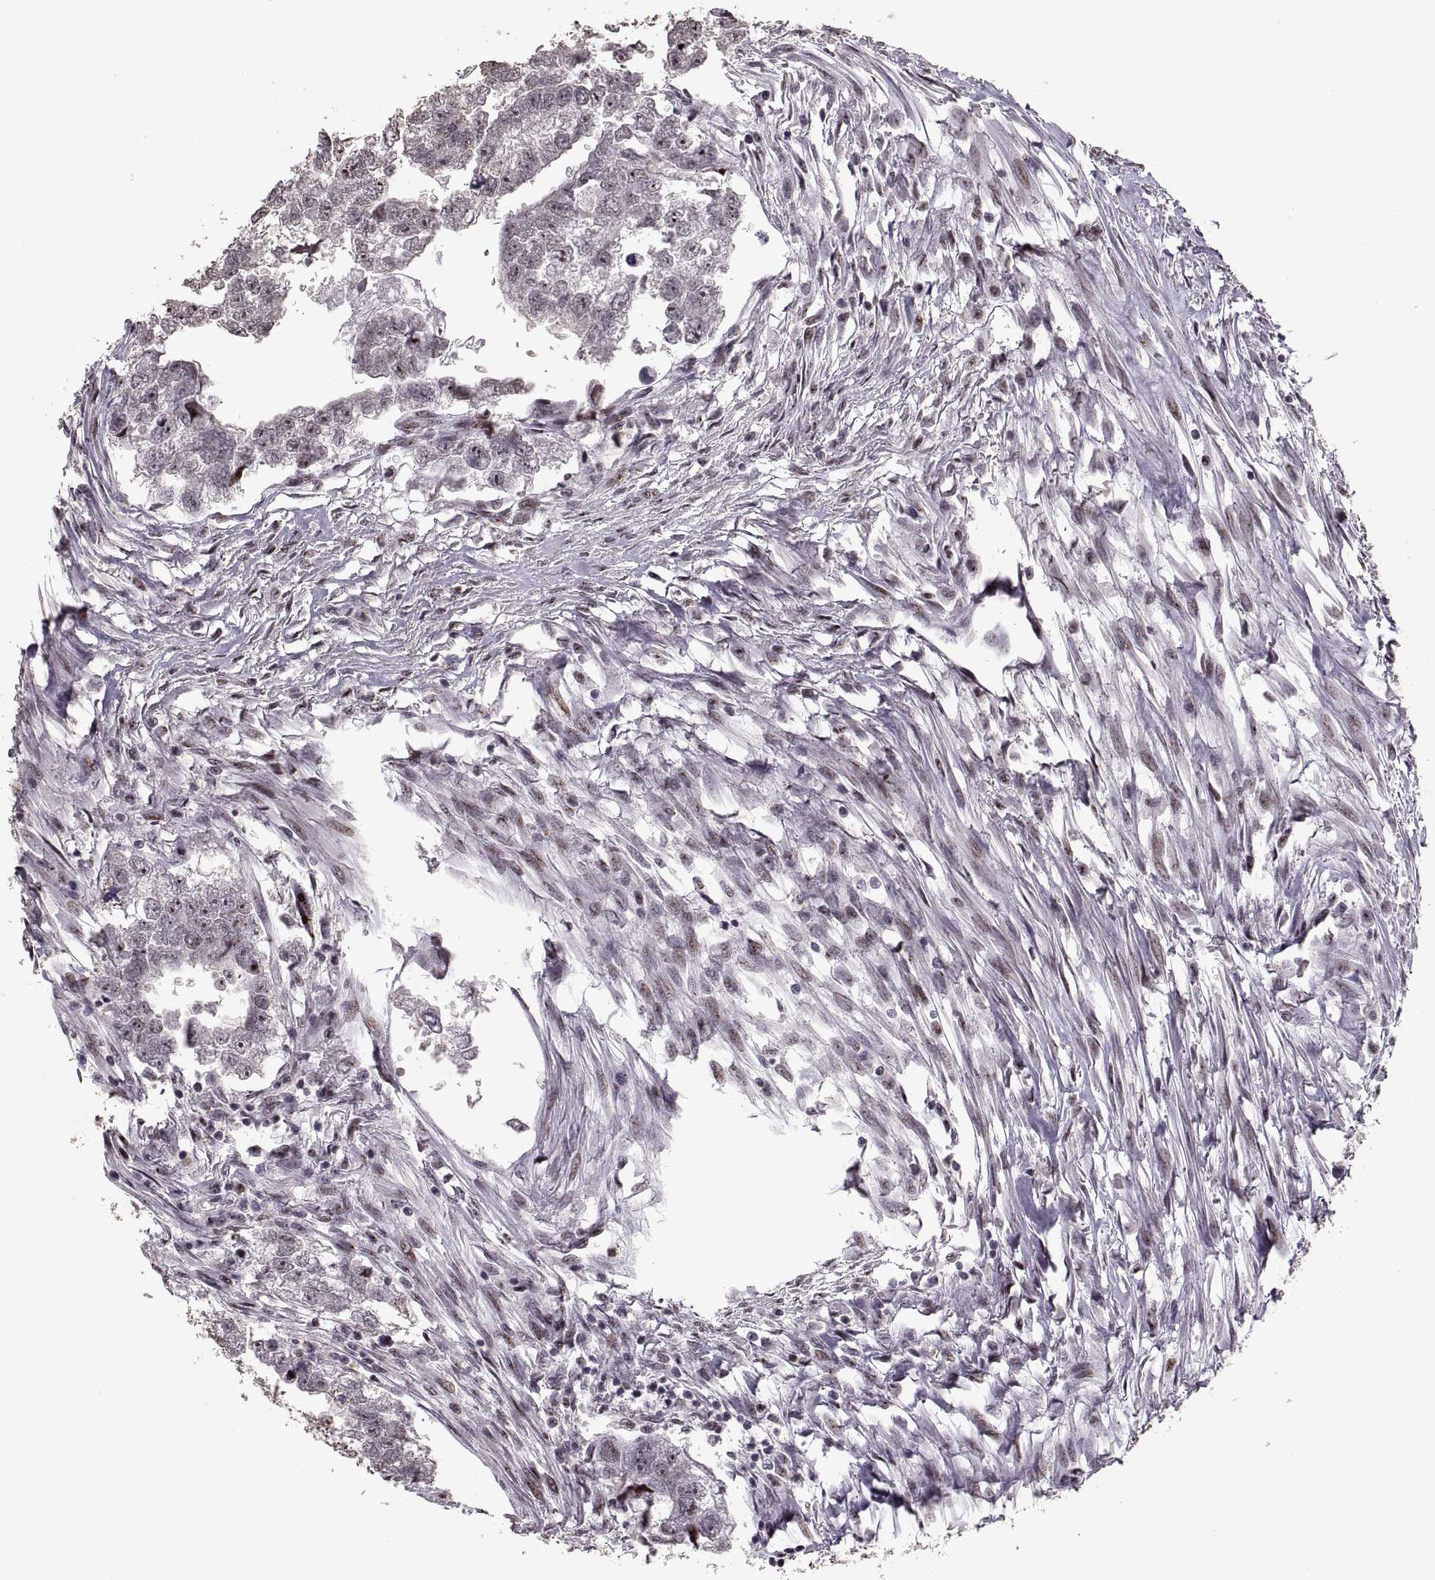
{"staining": {"intensity": "negative", "quantity": "none", "location": "none"}, "tissue": "testis cancer", "cell_type": "Tumor cells", "image_type": "cancer", "snomed": [{"axis": "morphology", "description": "Carcinoma, Embryonal, NOS"}, {"axis": "morphology", "description": "Teratoma, malignant, NOS"}, {"axis": "topography", "description": "Testis"}], "caption": "Tumor cells are negative for brown protein staining in malignant teratoma (testis).", "gene": "PALS1", "patient": {"sex": "male", "age": 44}}